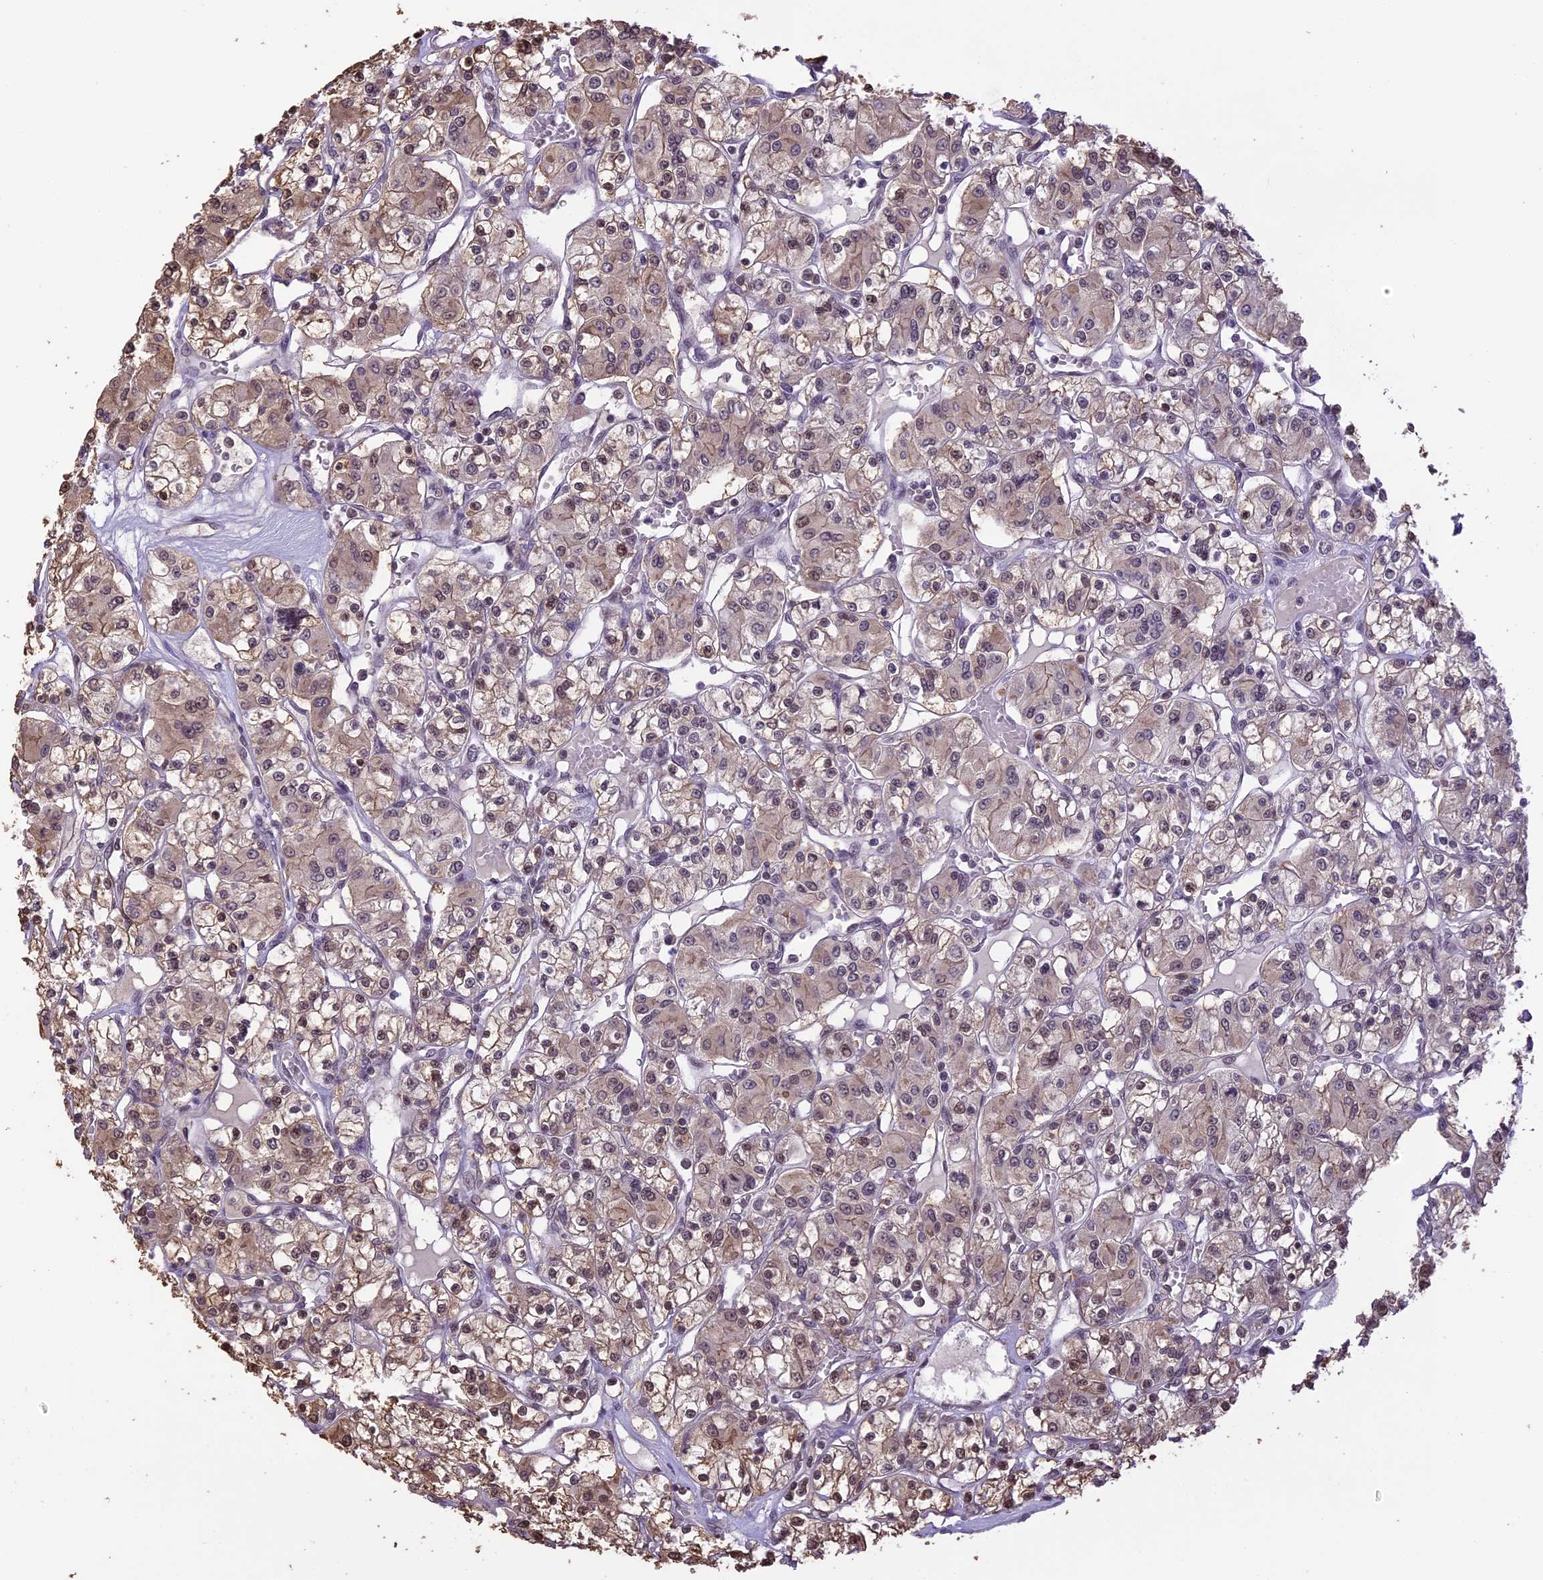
{"staining": {"intensity": "moderate", "quantity": "25%-75%", "location": "cytoplasmic/membranous,nuclear"}, "tissue": "renal cancer", "cell_type": "Tumor cells", "image_type": "cancer", "snomed": [{"axis": "morphology", "description": "Adenocarcinoma, NOS"}, {"axis": "topography", "description": "Kidney"}], "caption": "Protein staining of renal adenocarcinoma tissue exhibits moderate cytoplasmic/membranous and nuclear expression in approximately 25%-75% of tumor cells. (Brightfield microscopy of DAB IHC at high magnification).", "gene": "TIGD7", "patient": {"sex": "female", "age": 59}}